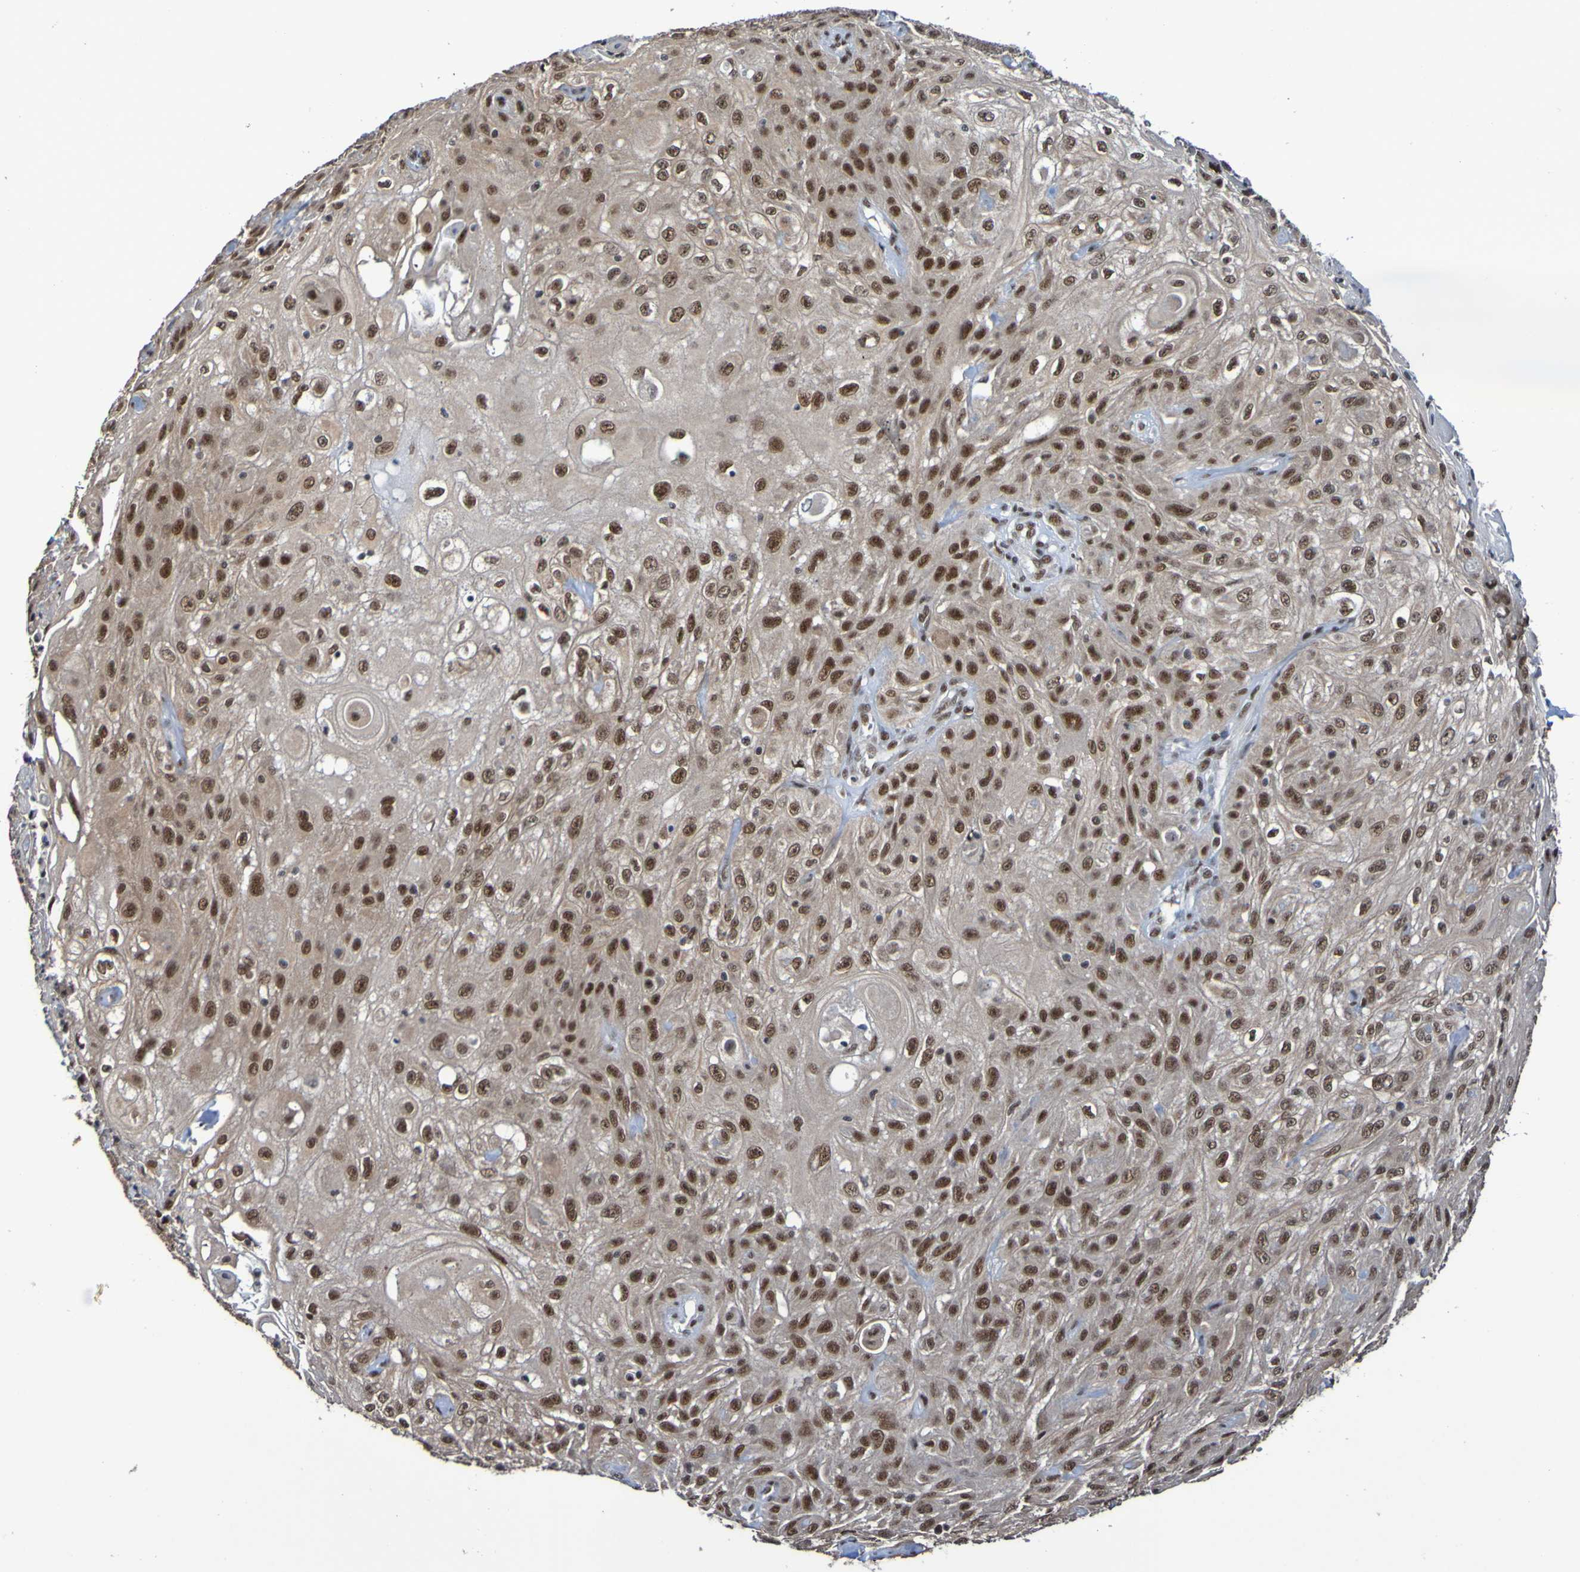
{"staining": {"intensity": "strong", "quantity": ">75%", "location": "nuclear"}, "tissue": "skin cancer", "cell_type": "Tumor cells", "image_type": "cancer", "snomed": [{"axis": "morphology", "description": "Squamous cell carcinoma, NOS"}, {"axis": "topography", "description": "Skin"}], "caption": "IHC of skin cancer demonstrates high levels of strong nuclear staining in approximately >75% of tumor cells.", "gene": "CDC5L", "patient": {"sex": "male", "age": 75}}